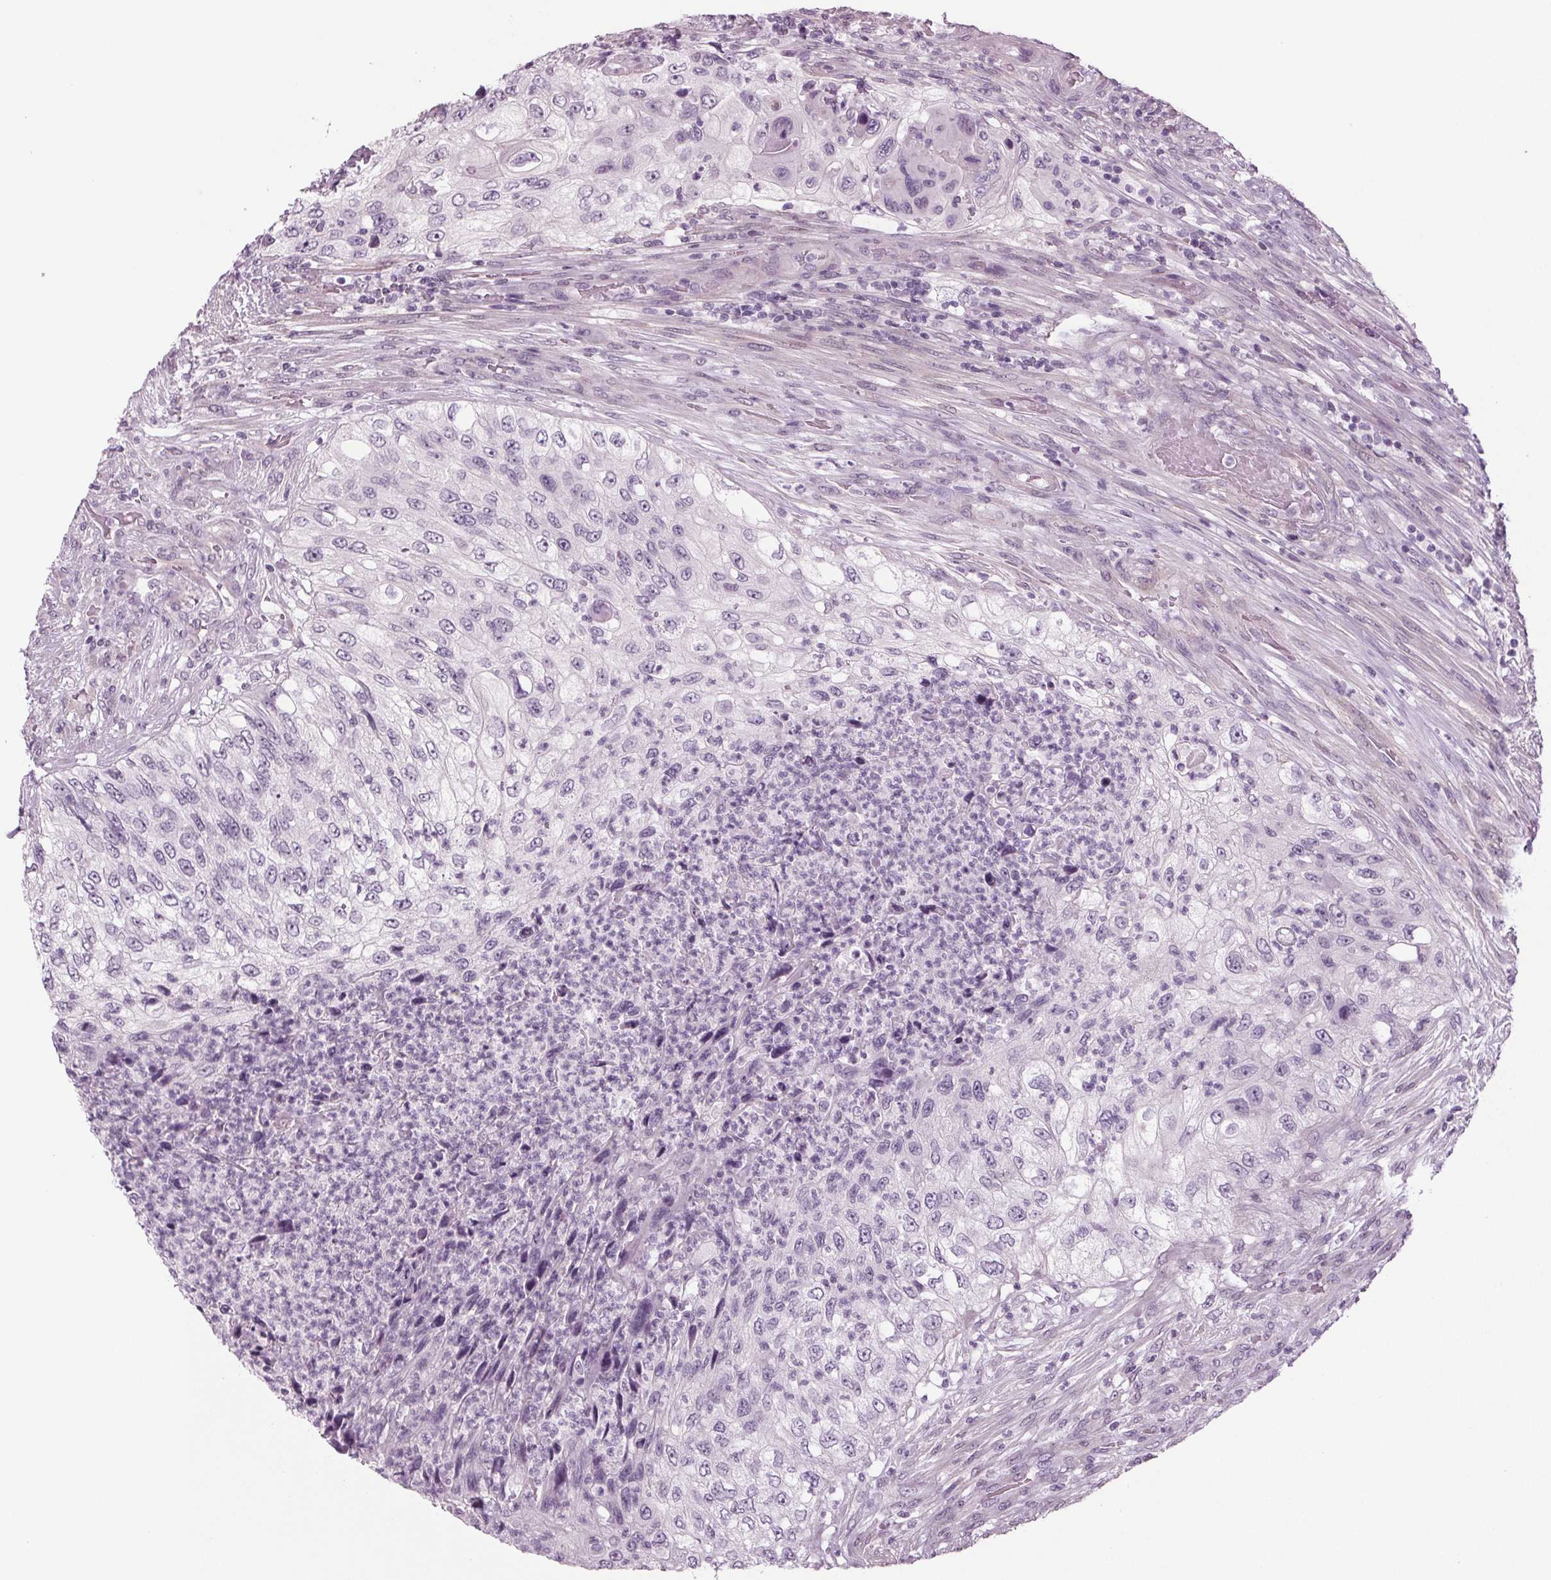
{"staining": {"intensity": "negative", "quantity": "none", "location": "none"}, "tissue": "urothelial cancer", "cell_type": "Tumor cells", "image_type": "cancer", "snomed": [{"axis": "morphology", "description": "Urothelial carcinoma, High grade"}, {"axis": "topography", "description": "Urinary bladder"}], "caption": "IHC photomicrograph of neoplastic tissue: human urothelial cancer stained with DAB reveals no significant protein expression in tumor cells. The staining is performed using DAB (3,3'-diaminobenzidine) brown chromogen with nuclei counter-stained in using hematoxylin.", "gene": "BHLHE22", "patient": {"sex": "female", "age": 60}}